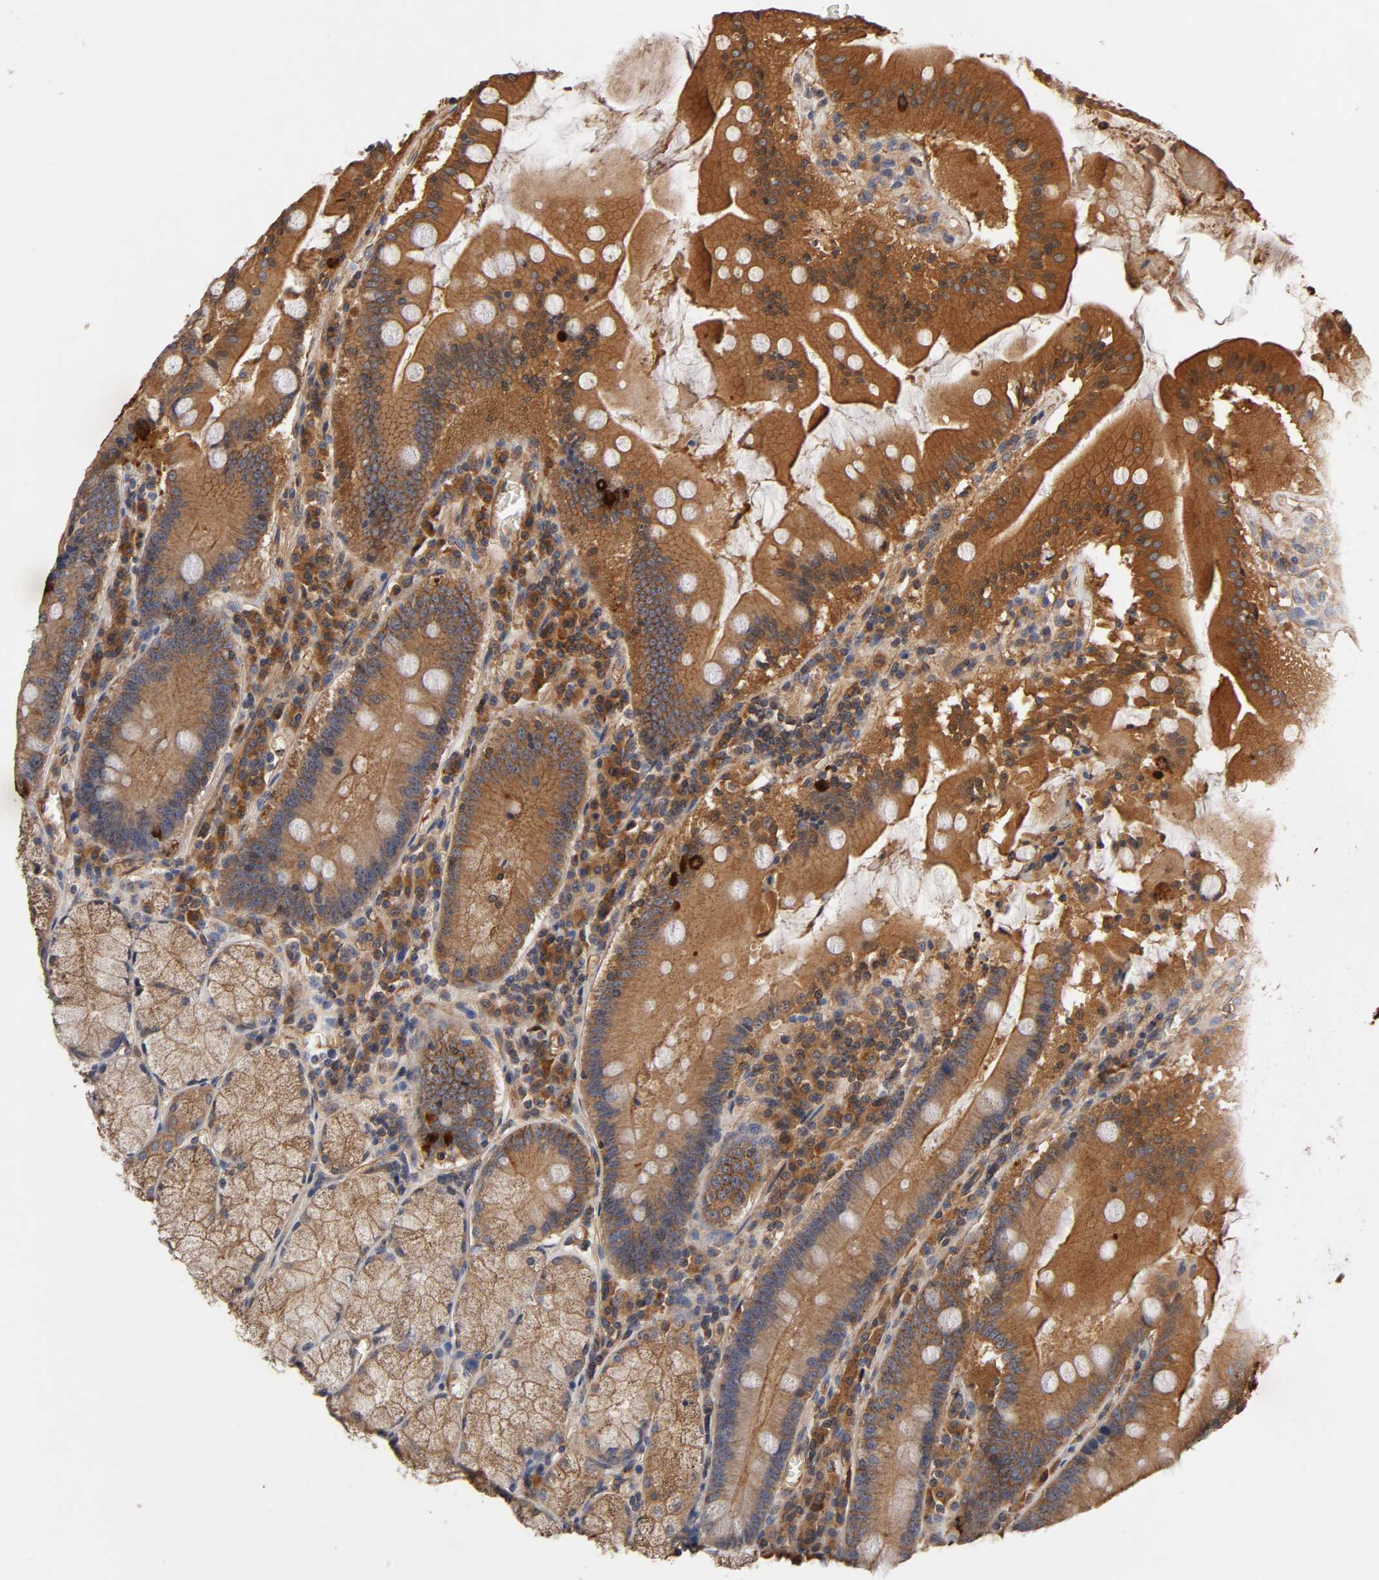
{"staining": {"intensity": "moderate", "quantity": ">75%", "location": "cytoplasmic/membranous"}, "tissue": "stomach", "cell_type": "Glandular cells", "image_type": "normal", "snomed": [{"axis": "morphology", "description": "Normal tissue, NOS"}, {"axis": "topography", "description": "Stomach, lower"}], "caption": "Stomach stained with DAB (3,3'-diaminobenzidine) immunohistochemistry displays medium levels of moderate cytoplasmic/membranous staining in about >75% of glandular cells. Using DAB (brown) and hematoxylin (blue) stains, captured at high magnification using brightfield microscopy.", "gene": "LAMTOR2", "patient": {"sex": "male", "age": 56}}